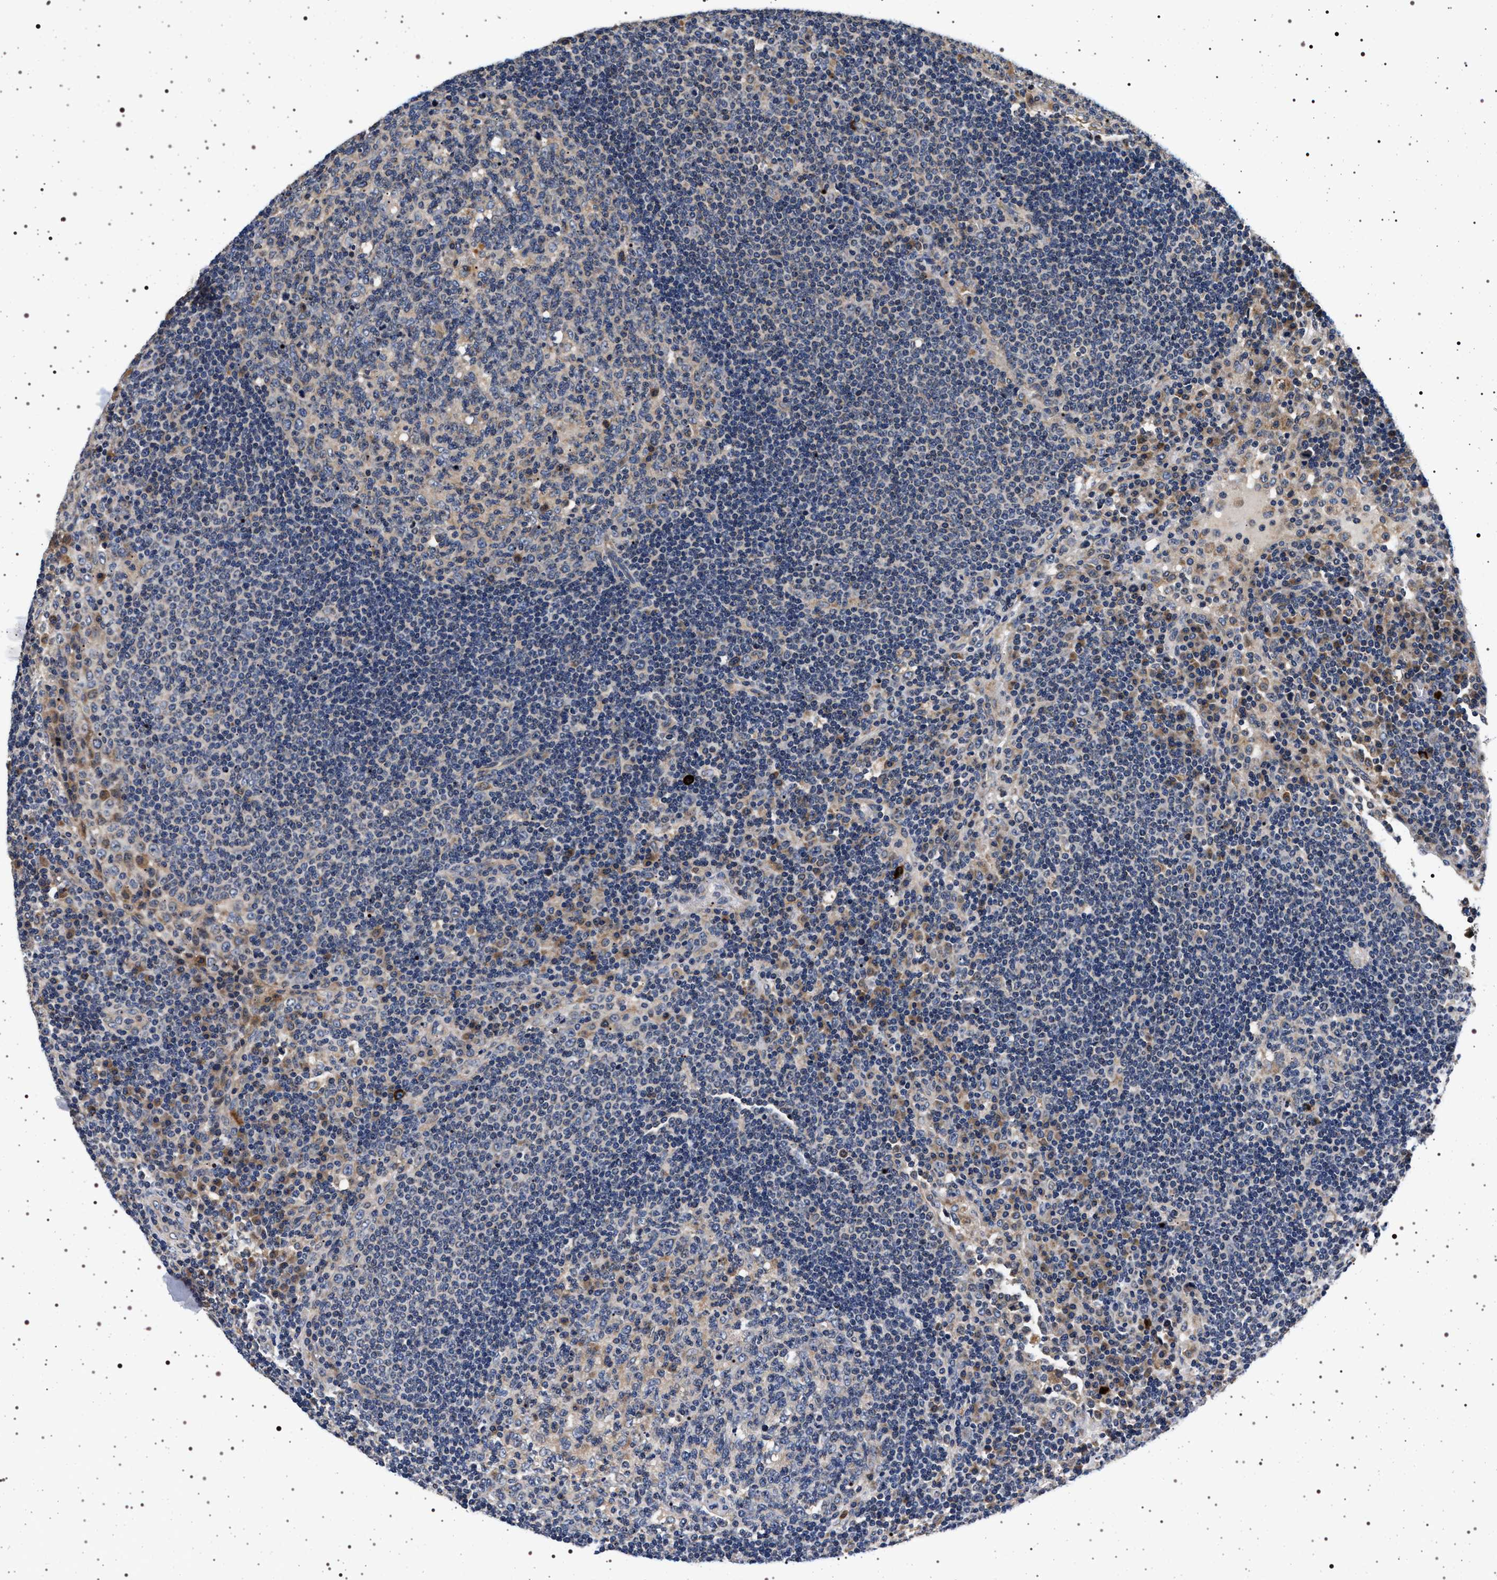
{"staining": {"intensity": "weak", "quantity": "<25%", "location": "cytoplasmic/membranous"}, "tissue": "lymph node", "cell_type": "Germinal center cells", "image_type": "normal", "snomed": [{"axis": "morphology", "description": "Normal tissue, NOS"}, {"axis": "topography", "description": "Lymph node"}], "caption": "Immunohistochemistry histopathology image of unremarkable lymph node: lymph node stained with DAB (3,3'-diaminobenzidine) exhibits no significant protein expression in germinal center cells. (IHC, brightfield microscopy, high magnification).", "gene": "DCBLD2", "patient": {"sex": "female", "age": 53}}